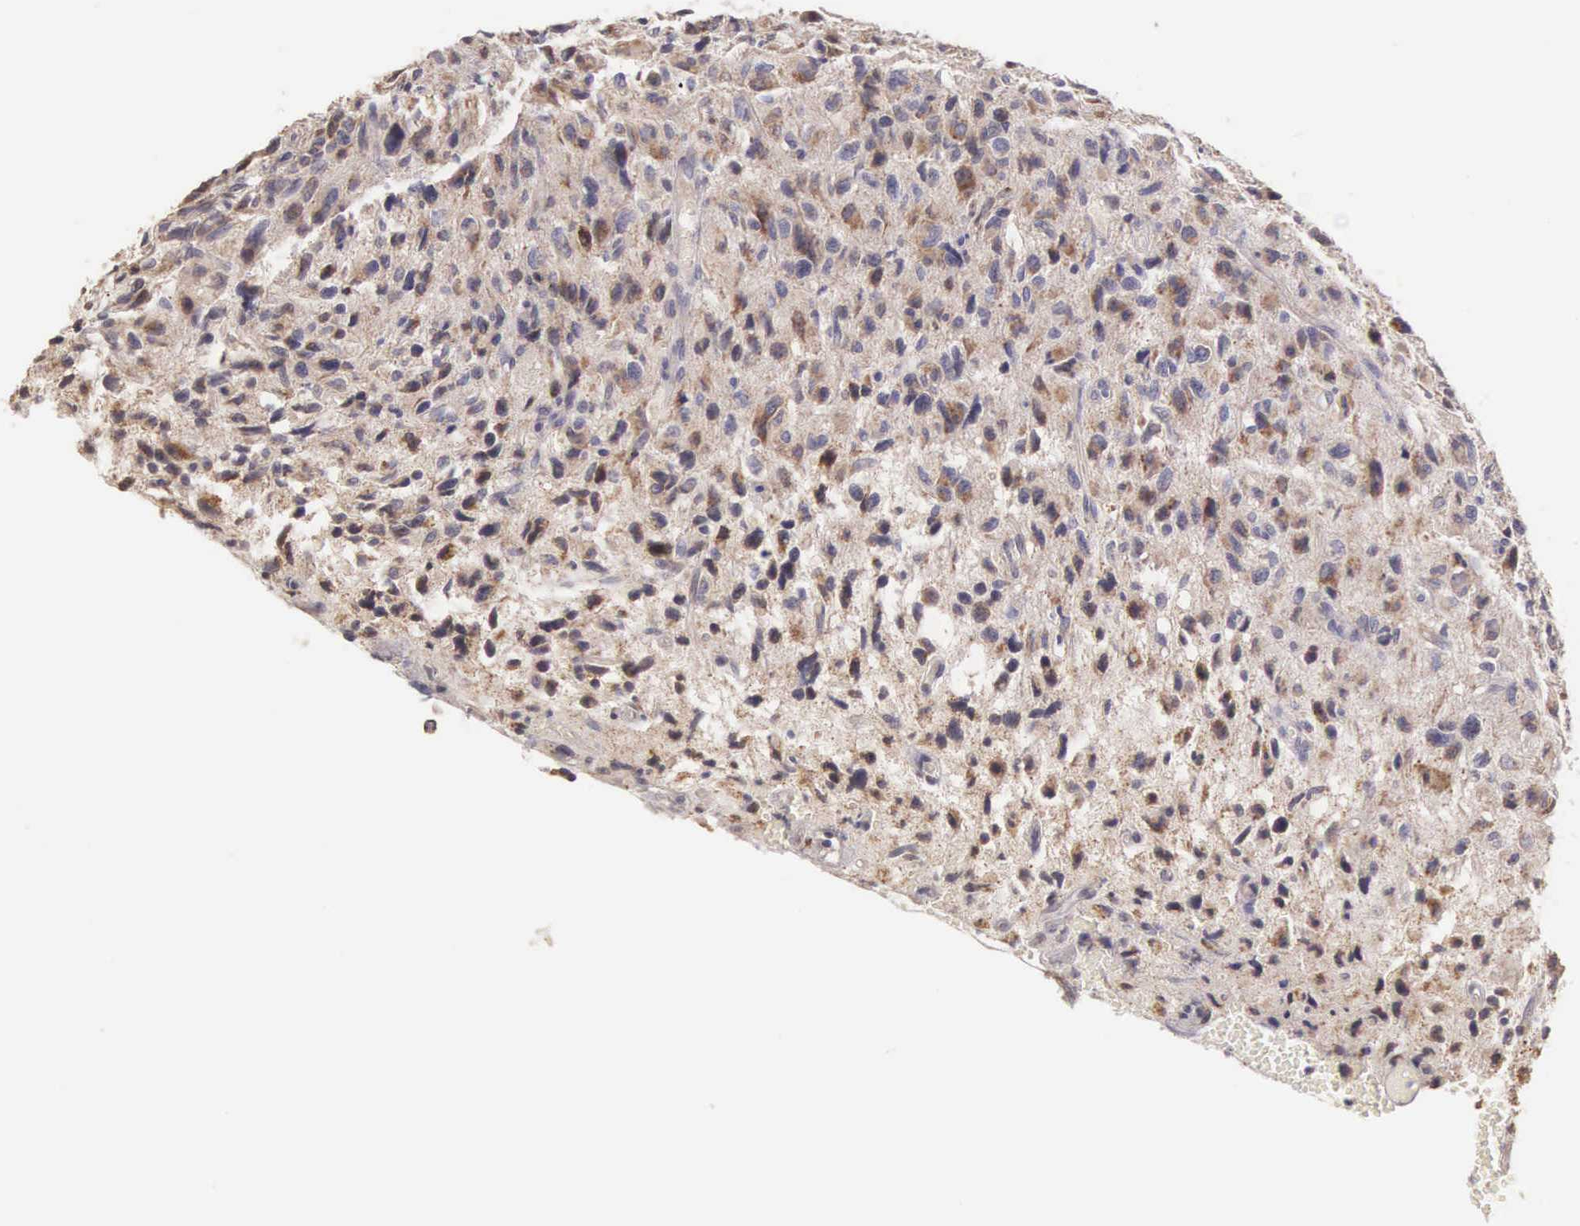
{"staining": {"intensity": "weak", "quantity": "25%-75%", "location": "cytoplasmic/membranous"}, "tissue": "glioma", "cell_type": "Tumor cells", "image_type": "cancer", "snomed": [{"axis": "morphology", "description": "Glioma, malignant, High grade"}, {"axis": "topography", "description": "Brain"}], "caption": "High-magnification brightfield microscopy of glioma stained with DAB (3,3'-diaminobenzidine) (brown) and counterstained with hematoxylin (blue). tumor cells exhibit weak cytoplasmic/membranous expression is appreciated in about25%-75% of cells.", "gene": "PIR", "patient": {"sex": "female", "age": 60}}